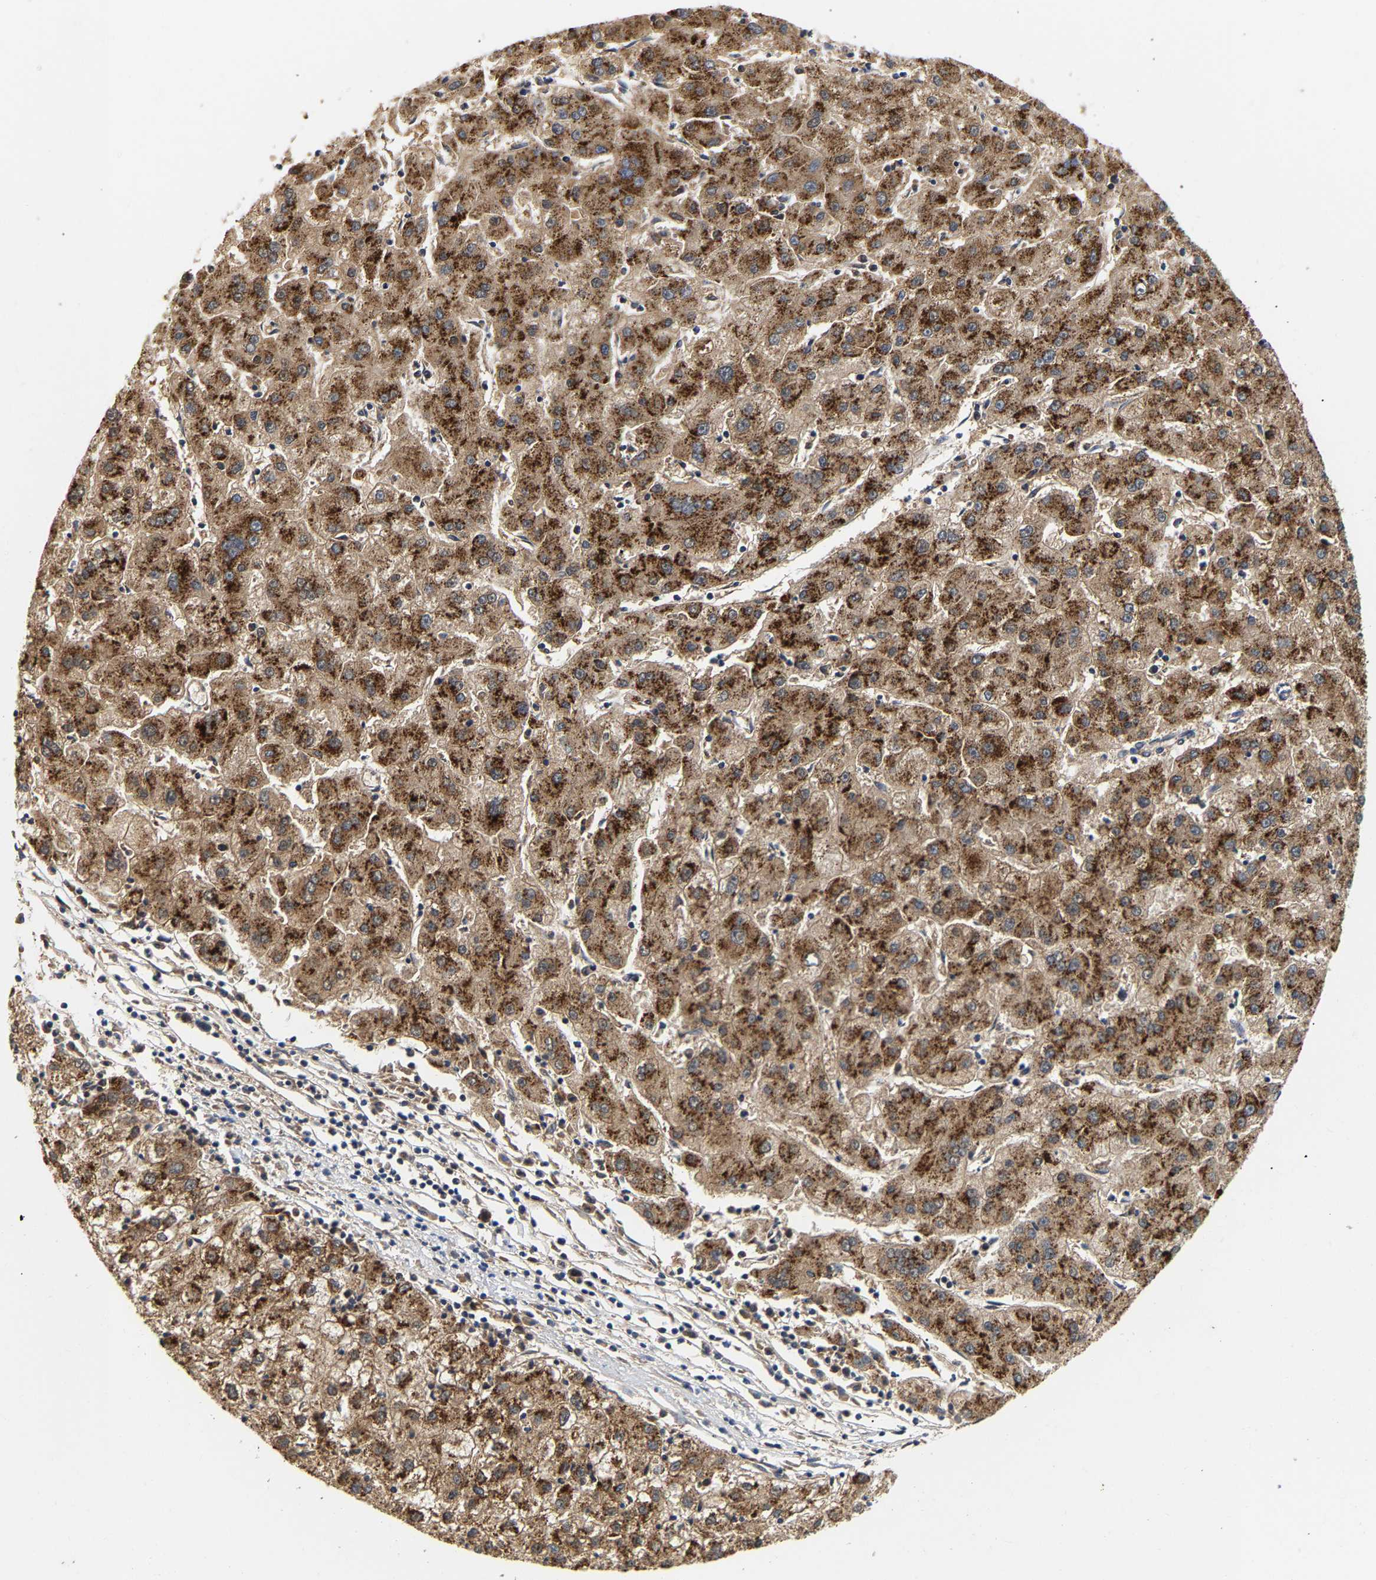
{"staining": {"intensity": "strong", "quantity": ">75%", "location": "cytoplasmic/membranous"}, "tissue": "liver cancer", "cell_type": "Tumor cells", "image_type": "cancer", "snomed": [{"axis": "morphology", "description": "Carcinoma, Hepatocellular, NOS"}, {"axis": "topography", "description": "Liver"}], "caption": "Liver hepatocellular carcinoma stained with IHC demonstrates strong cytoplasmic/membranous staining in approximately >75% of tumor cells.", "gene": "PPID", "patient": {"sex": "male", "age": 72}}